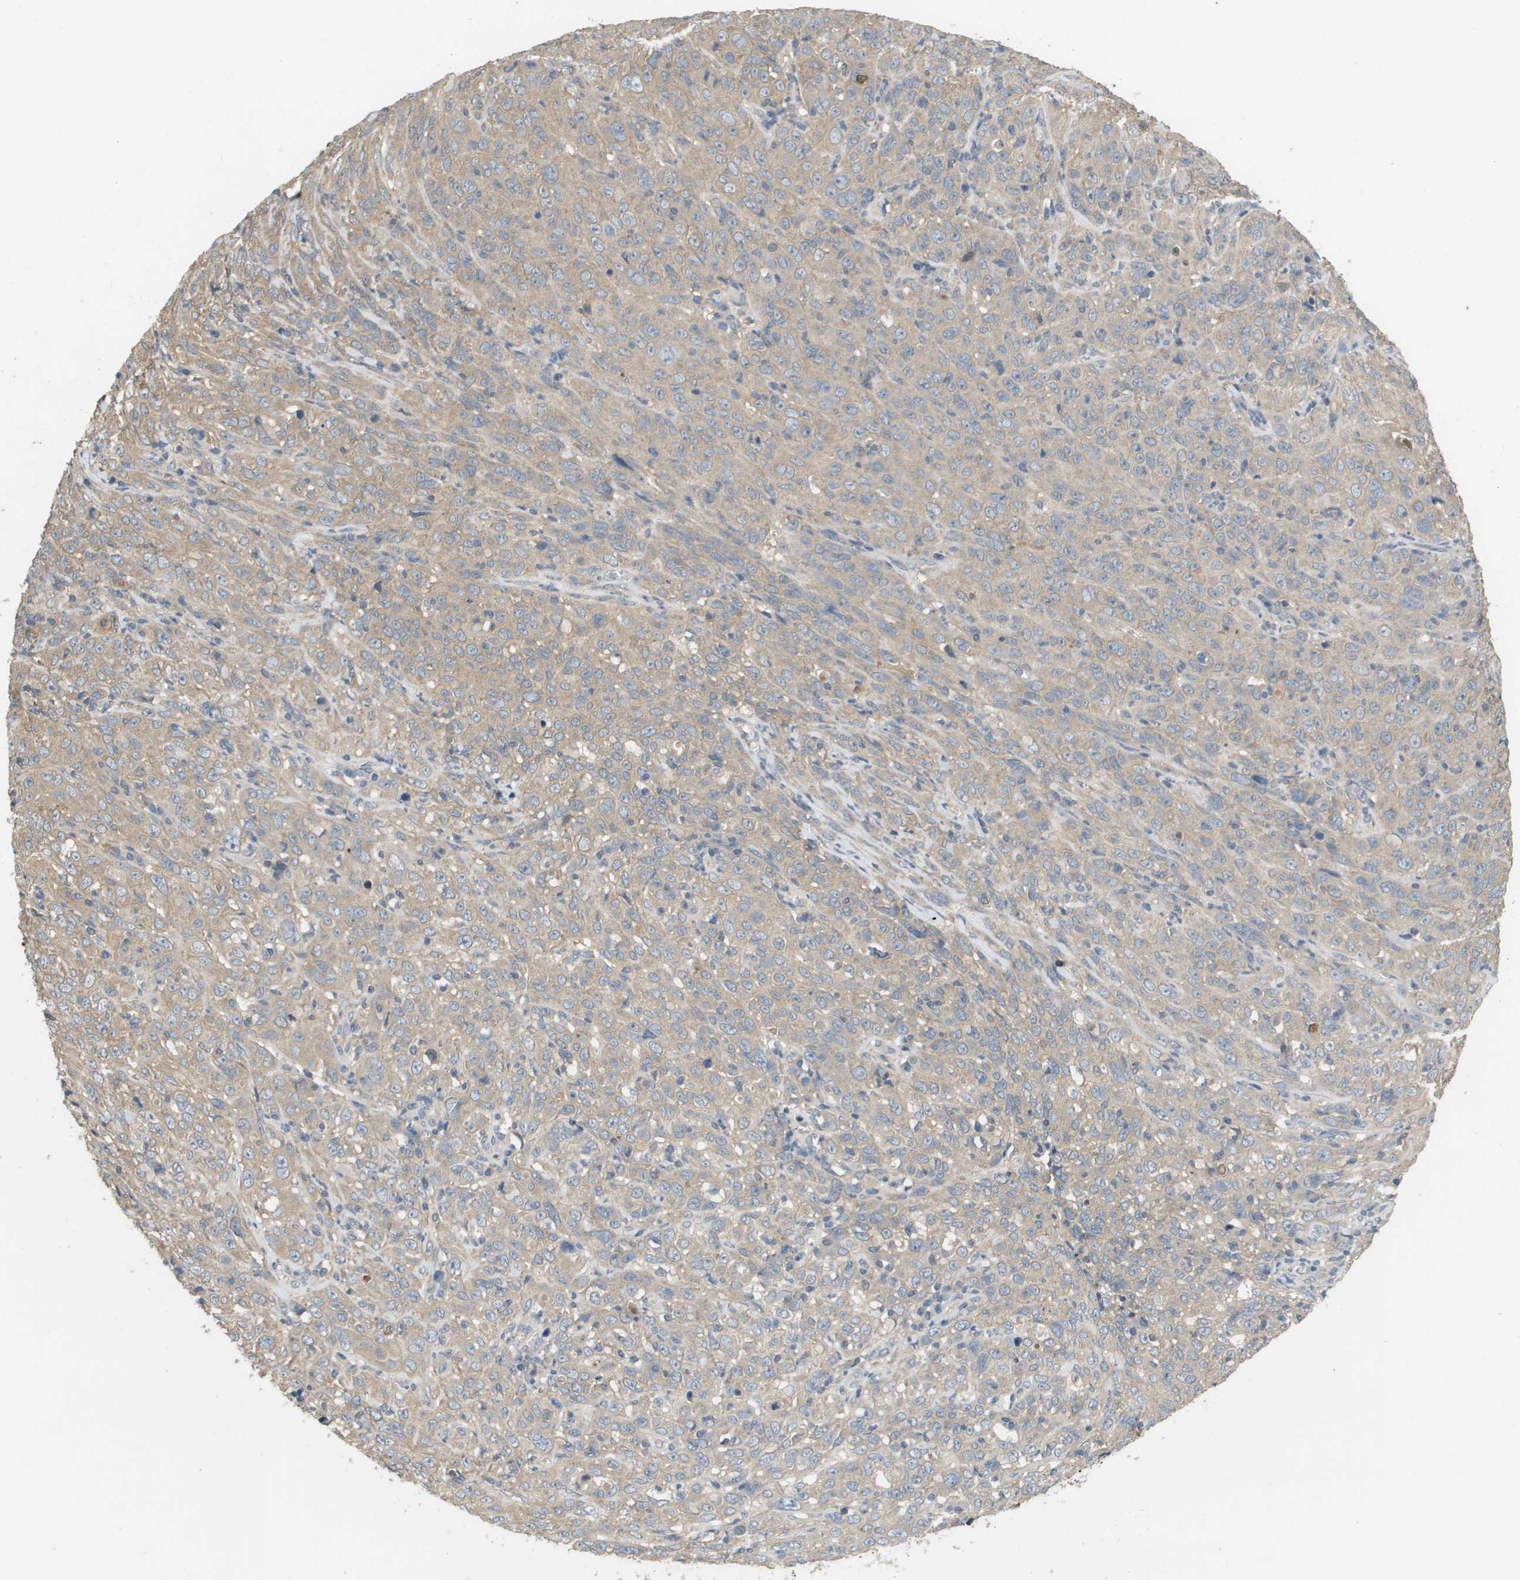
{"staining": {"intensity": "weak", "quantity": ">75%", "location": "cytoplasmic/membranous"}, "tissue": "cervical cancer", "cell_type": "Tumor cells", "image_type": "cancer", "snomed": [{"axis": "morphology", "description": "Squamous cell carcinoma, NOS"}, {"axis": "topography", "description": "Cervix"}], "caption": "Squamous cell carcinoma (cervical) tissue exhibits weak cytoplasmic/membranous expression in approximately >75% of tumor cells, visualized by immunohistochemistry. The staining was performed using DAB to visualize the protein expression in brown, while the nuclei were stained in blue with hematoxylin (Magnification: 20x).", "gene": "KRT23", "patient": {"sex": "female", "age": 46}}